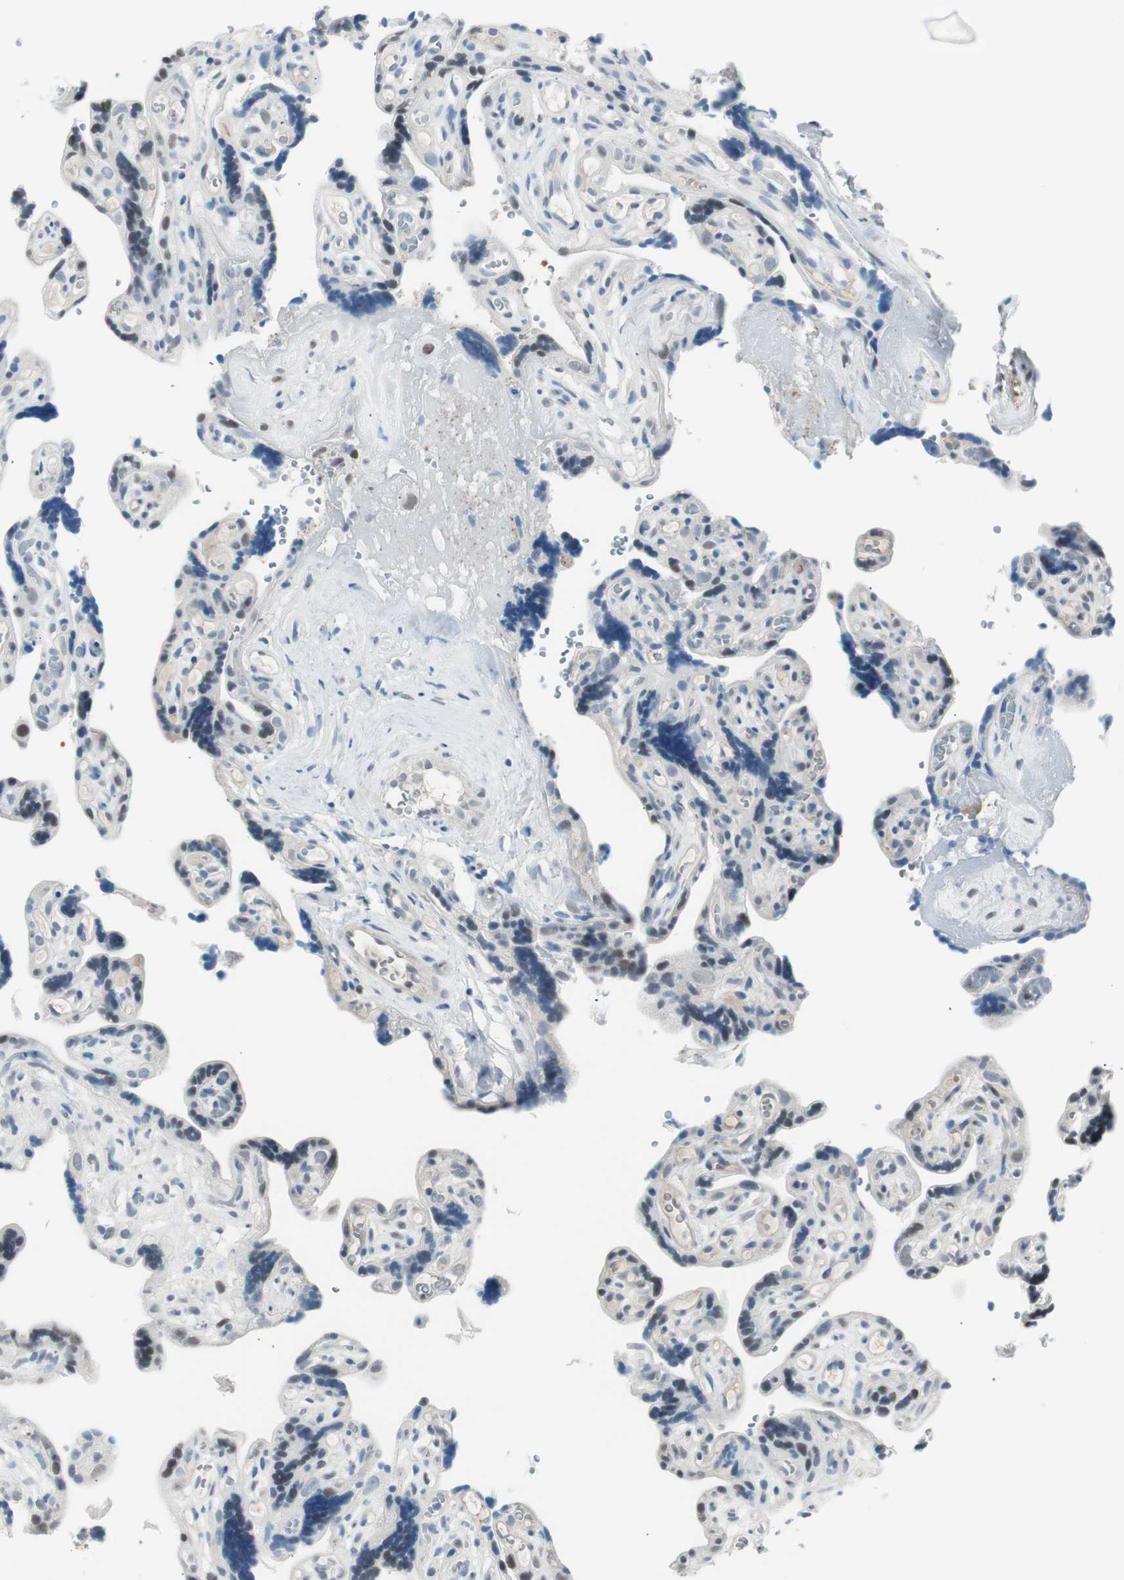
{"staining": {"intensity": "strong", "quantity": "<25%", "location": "nuclear"}, "tissue": "placenta", "cell_type": "Trophoblastic cells", "image_type": "normal", "snomed": [{"axis": "morphology", "description": "Normal tissue, NOS"}, {"axis": "topography", "description": "Placenta"}], "caption": "Immunohistochemistry (IHC) of normal placenta exhibits medium levels of strong nuclear expression in approximately <25% of trophoblastic cells.", "gene": "LONP2", "patient": {"sex": "female", "age": 30}}